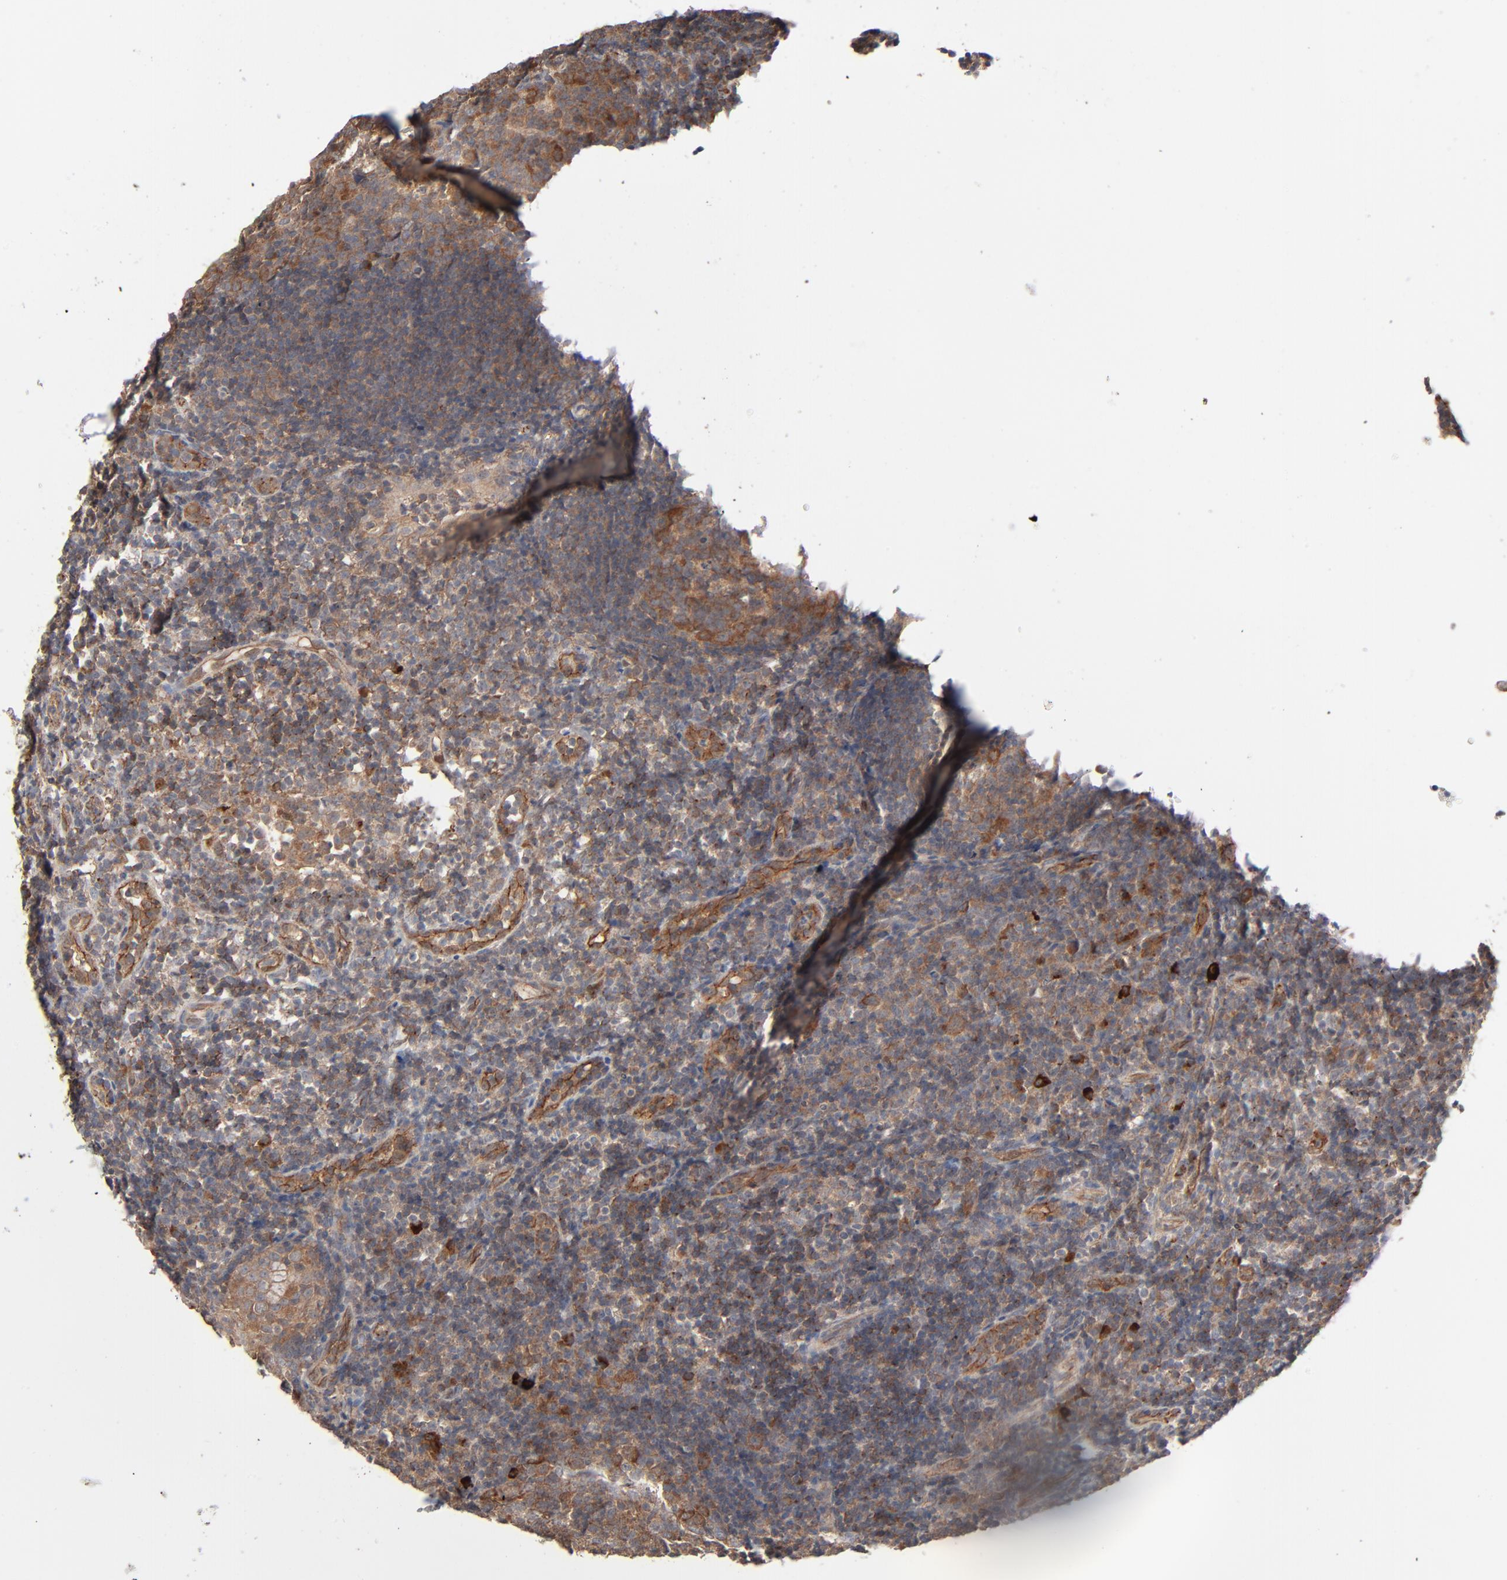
{"staining": {"intensity": "moderate", "quantity": ">75%", "location": "cytoplasmic/membranous"}, "tissue": "tonsil", "cell_type": "Germinal center cells", "image_type": "normal", "snomed": [{"axis": "morphology", "description": "Normal tissue, NOS"}, {"axis": "topography", "description": "Tonsil"}], "caption": "IHC image of benign tonsil stained for a protein (brown), which reveals medium levels of moderate cytoplasmic/membranous expression in approximately >75% of germinal center cells.", "gene": "ABLIM3", "patient": {"sex": "female", "age": 40}}